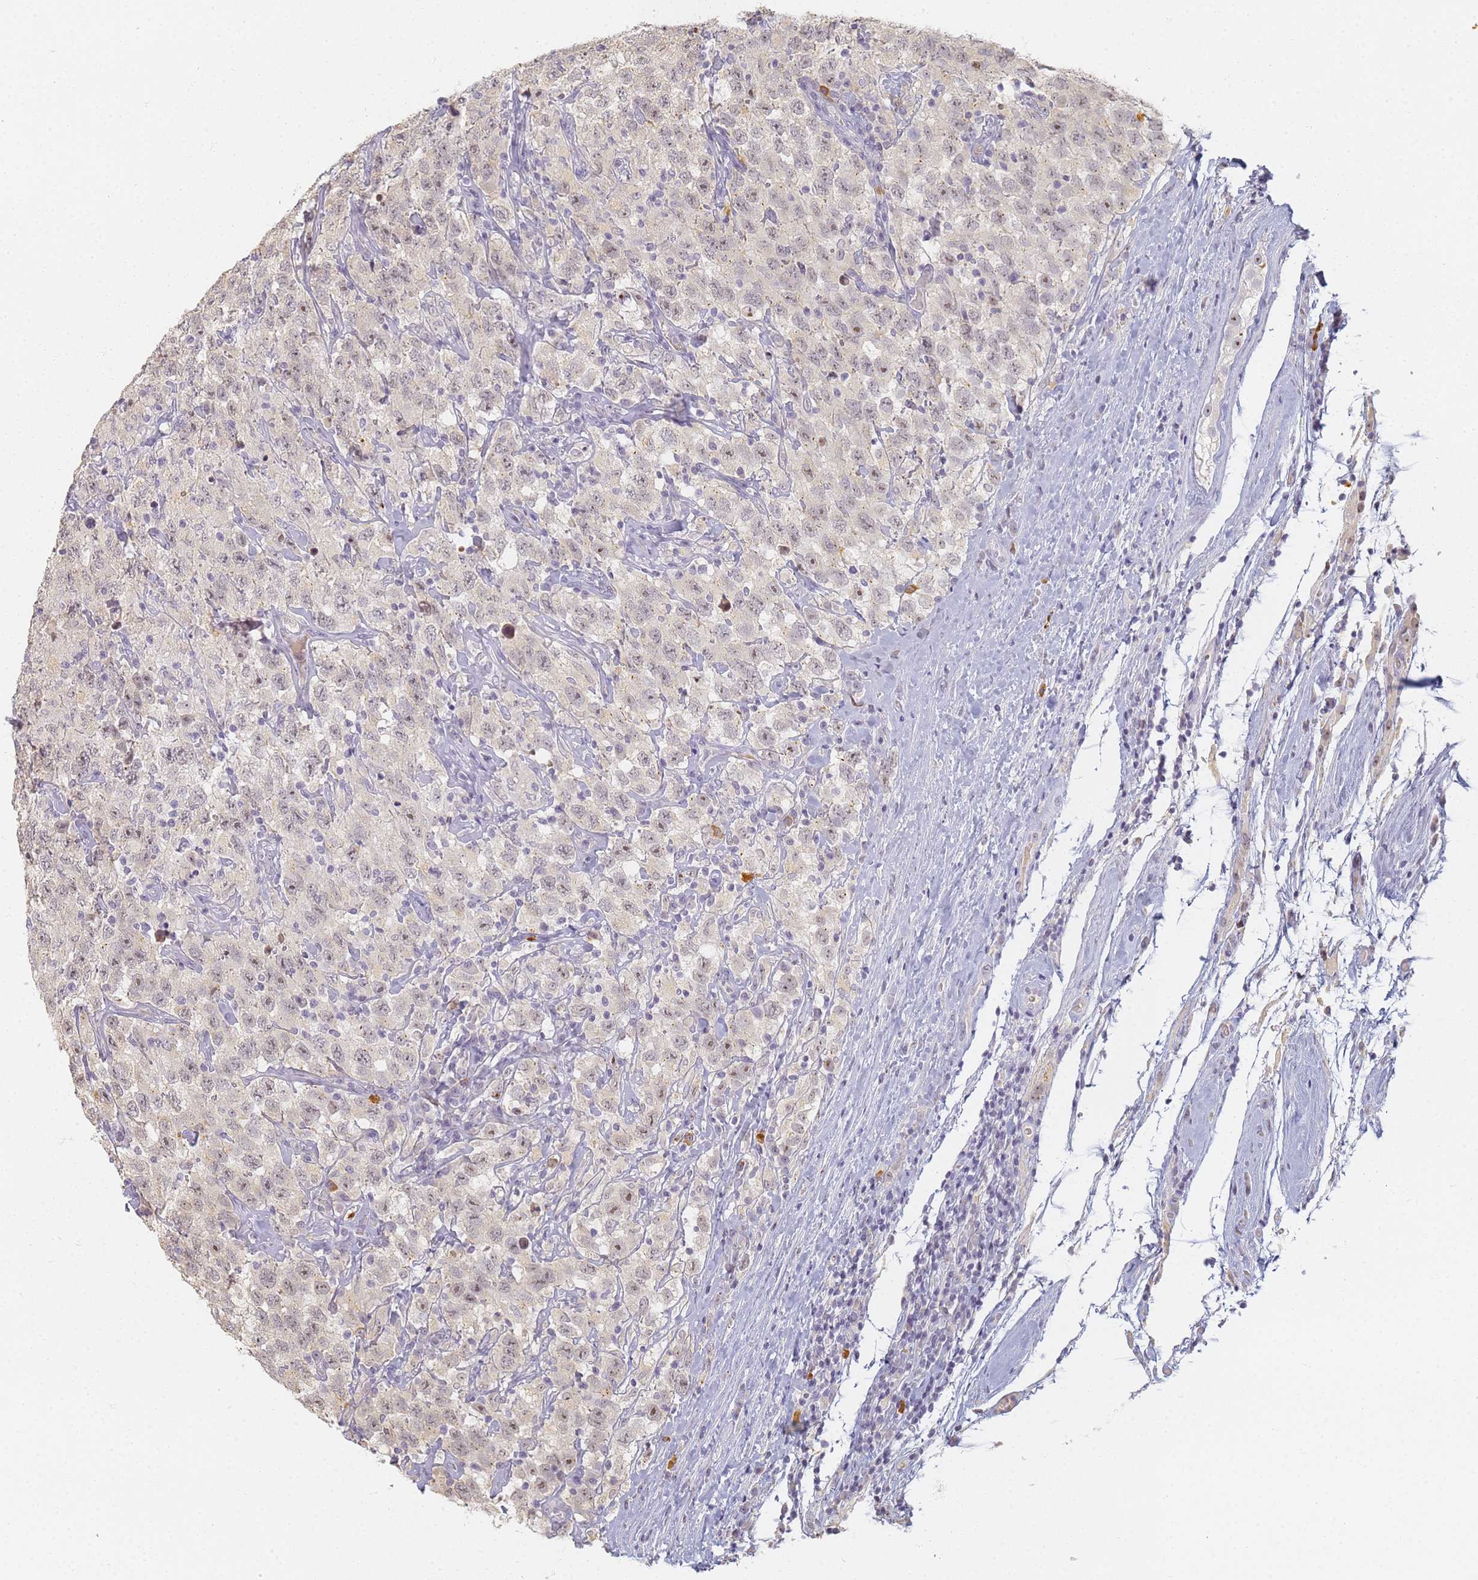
{"staining": {"intensity": "weak", "quantity": "<25%", "location": "nuclear"}, "tissue": "testis cancer", "cell_type": "Tumor cells", "image_type": "cancer", "snomed": [{"axis": "morphology", "description": "Seminoma, NOS"}, {"axis": "topography", "description": "Testis"}], "caption": "DAB immunohistochemical staining of testis cancer (seminoma) demonstrates no significant staining in tumor cells. The staining was performed using DAB (3,3'-diaminobenzidine) to visualize the protein expression in brown, while the nuclei were stained in blue with hematoxylin (Magnification: 20x).", "gene": "SLC38A9", "patient": {"sex": "male", "age": 41}}